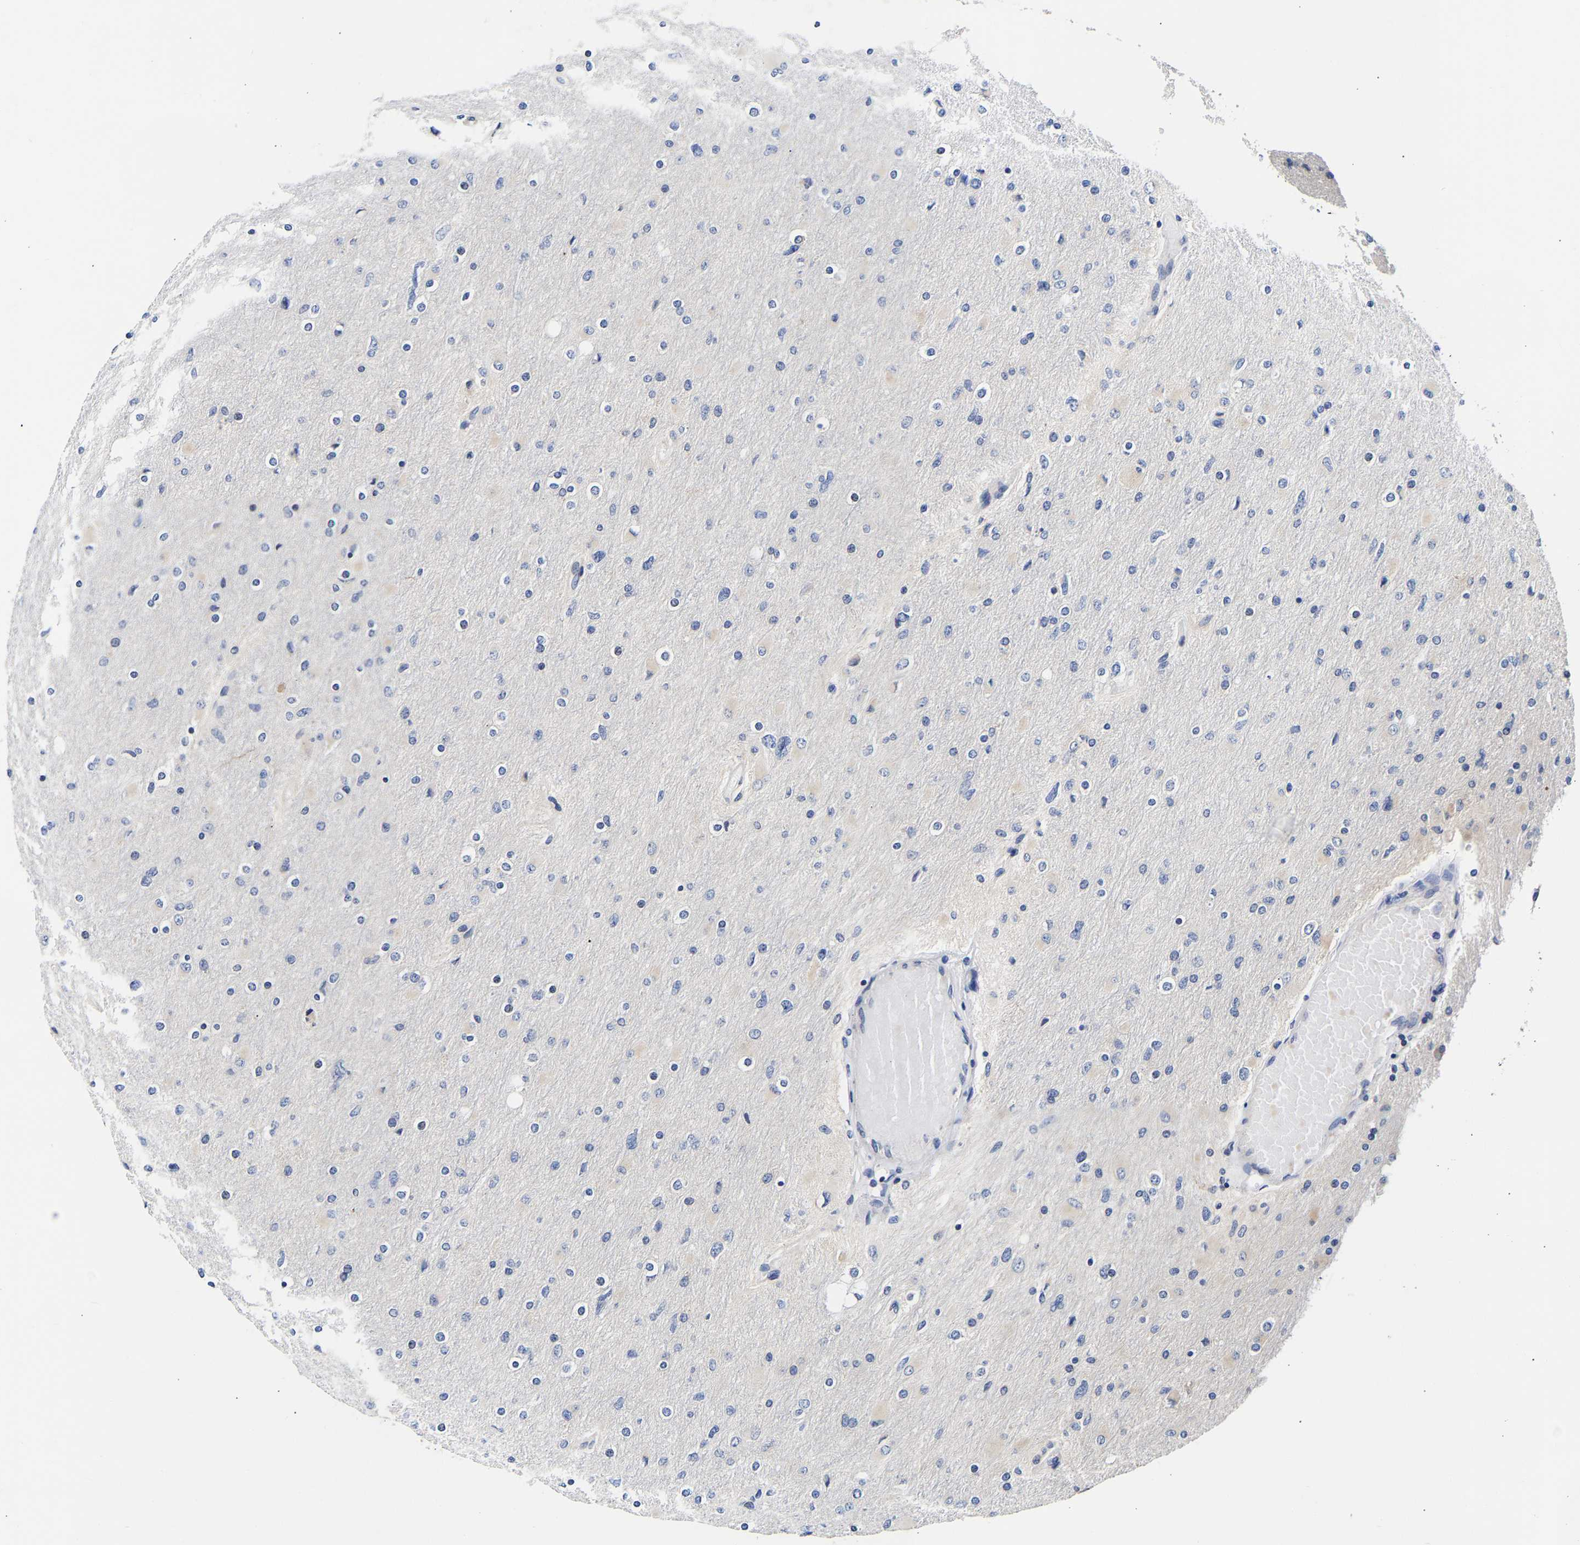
{"staining": {"intensity": "negative", "quantity": "none", "location": "none"}, "tissue": "glioma", "cell_type": "Tumor cells", "image_type": "cancer", "snomed": [{"axis": "morphology", "description": "Glioma, malignant, High grade"}, {"axis": "topography", "description": "Cerebral cortex"}], "caption": "IHC micrograph of neoplastic tissue: human glioma stained with DAB (3,3'-diaminobenzidine) displays no significant protein staining in tumor cells. The staining was performed using DAB (3,3'-diaminobenzidine) to visualize the protein expression in brown, while the nuclei were stained in blue with hematoxylin (Magnification: 20x).", "gene": "CCDC6", "patient": {"sex": "female", "age": 36}}